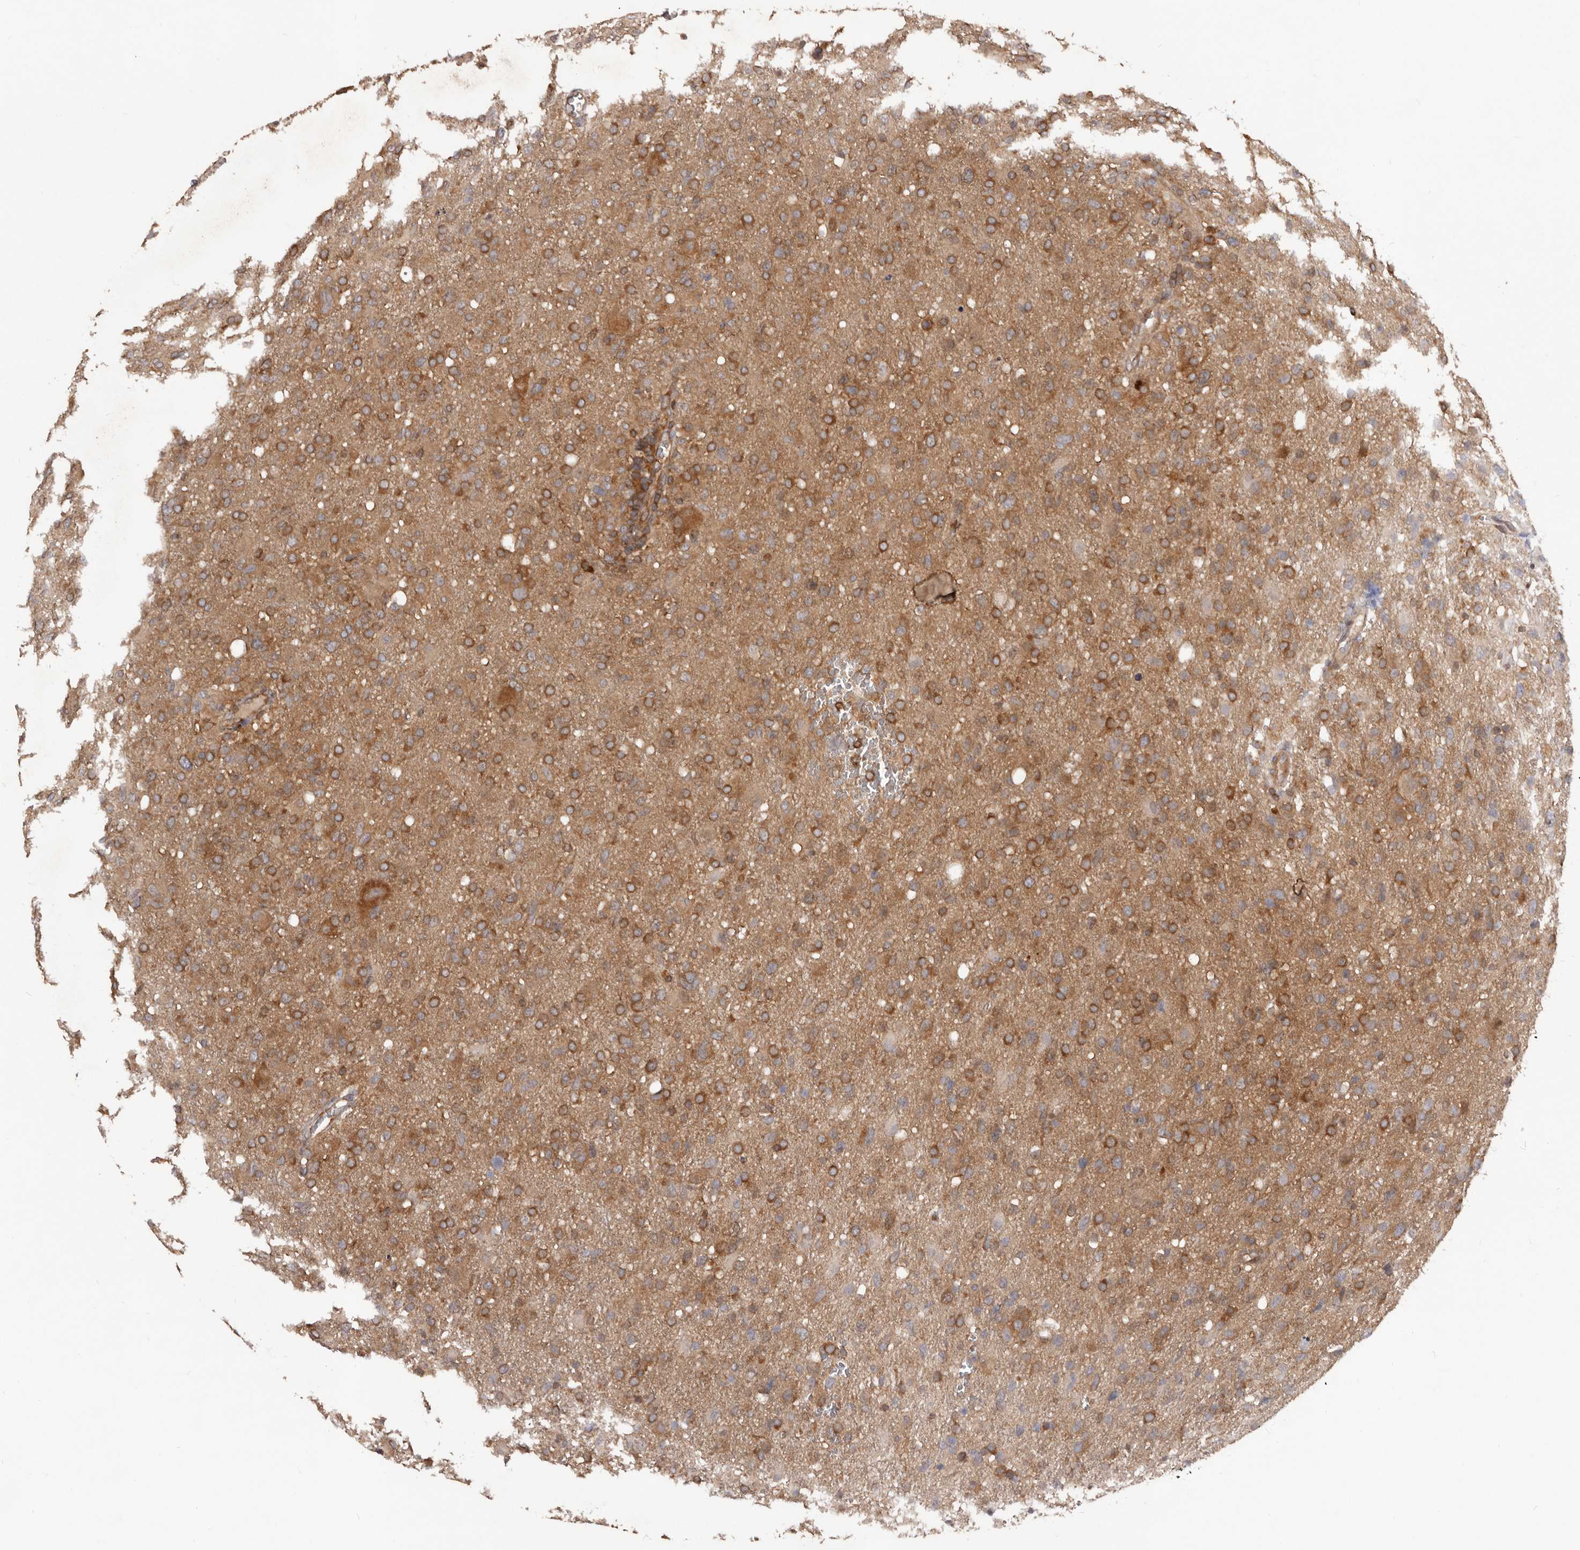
{"staining": {"intensity": "moderate", "quantity": ">75%", "location": "cytoplasmic/membranous"}, "tissue": "glioma", "cell_type": "Tumor cells", "image_type": "cancer", "snomed": [{"axis": "morphology", "description": "Glioma, malignant, High grade"}, {"axis": "topography", "description": "Brain"}], "caption": "Glioma stained with immunohistochemistry (IHC) displays moderate cytoplasmic/membranous expression in approximately >75% of tumor cells.", "gene": "HBS1L", "patient": {"sex": "female", "age": 57}}